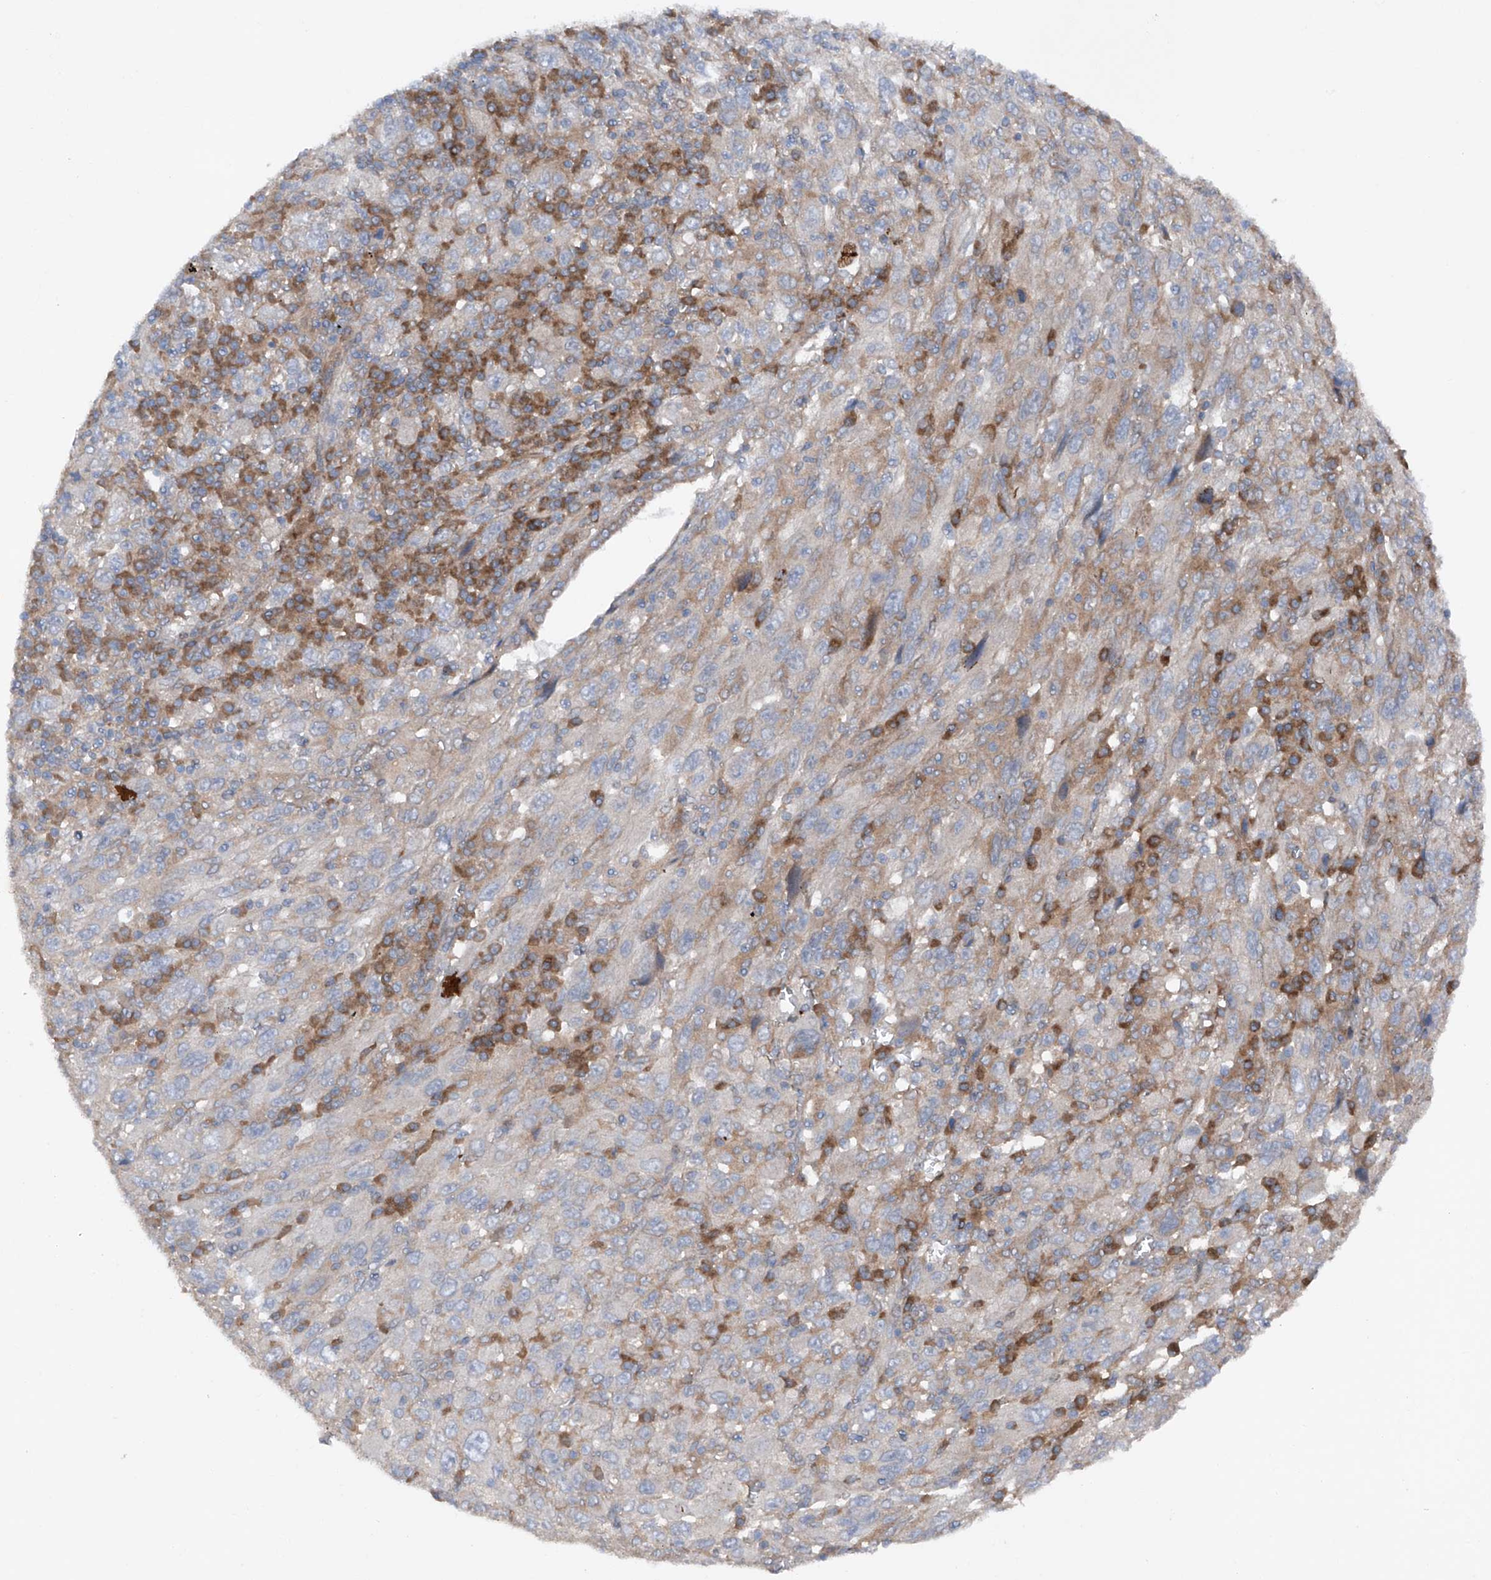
{"staining": {"intensity": "moderate", "quantity": "25%-75%", "location": "cytoplasmic/membranous"}, "tissue": "melanoma", "cell_type": "Tumor cells", "image_type": "cancer", "snomed": [{"axis": "morphology", "description": "Malignant melanoma, Metastatic site"}, {"axis": "topography", "description": "Skin"}], "caption": "DAB immunohistochemical staining of malignant melanoma (metastatic site) reveals moderate cytoplasmic/membranous protein positivity in approximately 25%-75% of tumor cells. Nuclei are stained in blue.", "gene": "DAD1", "patient": {"sex": "female", "age": 56}}